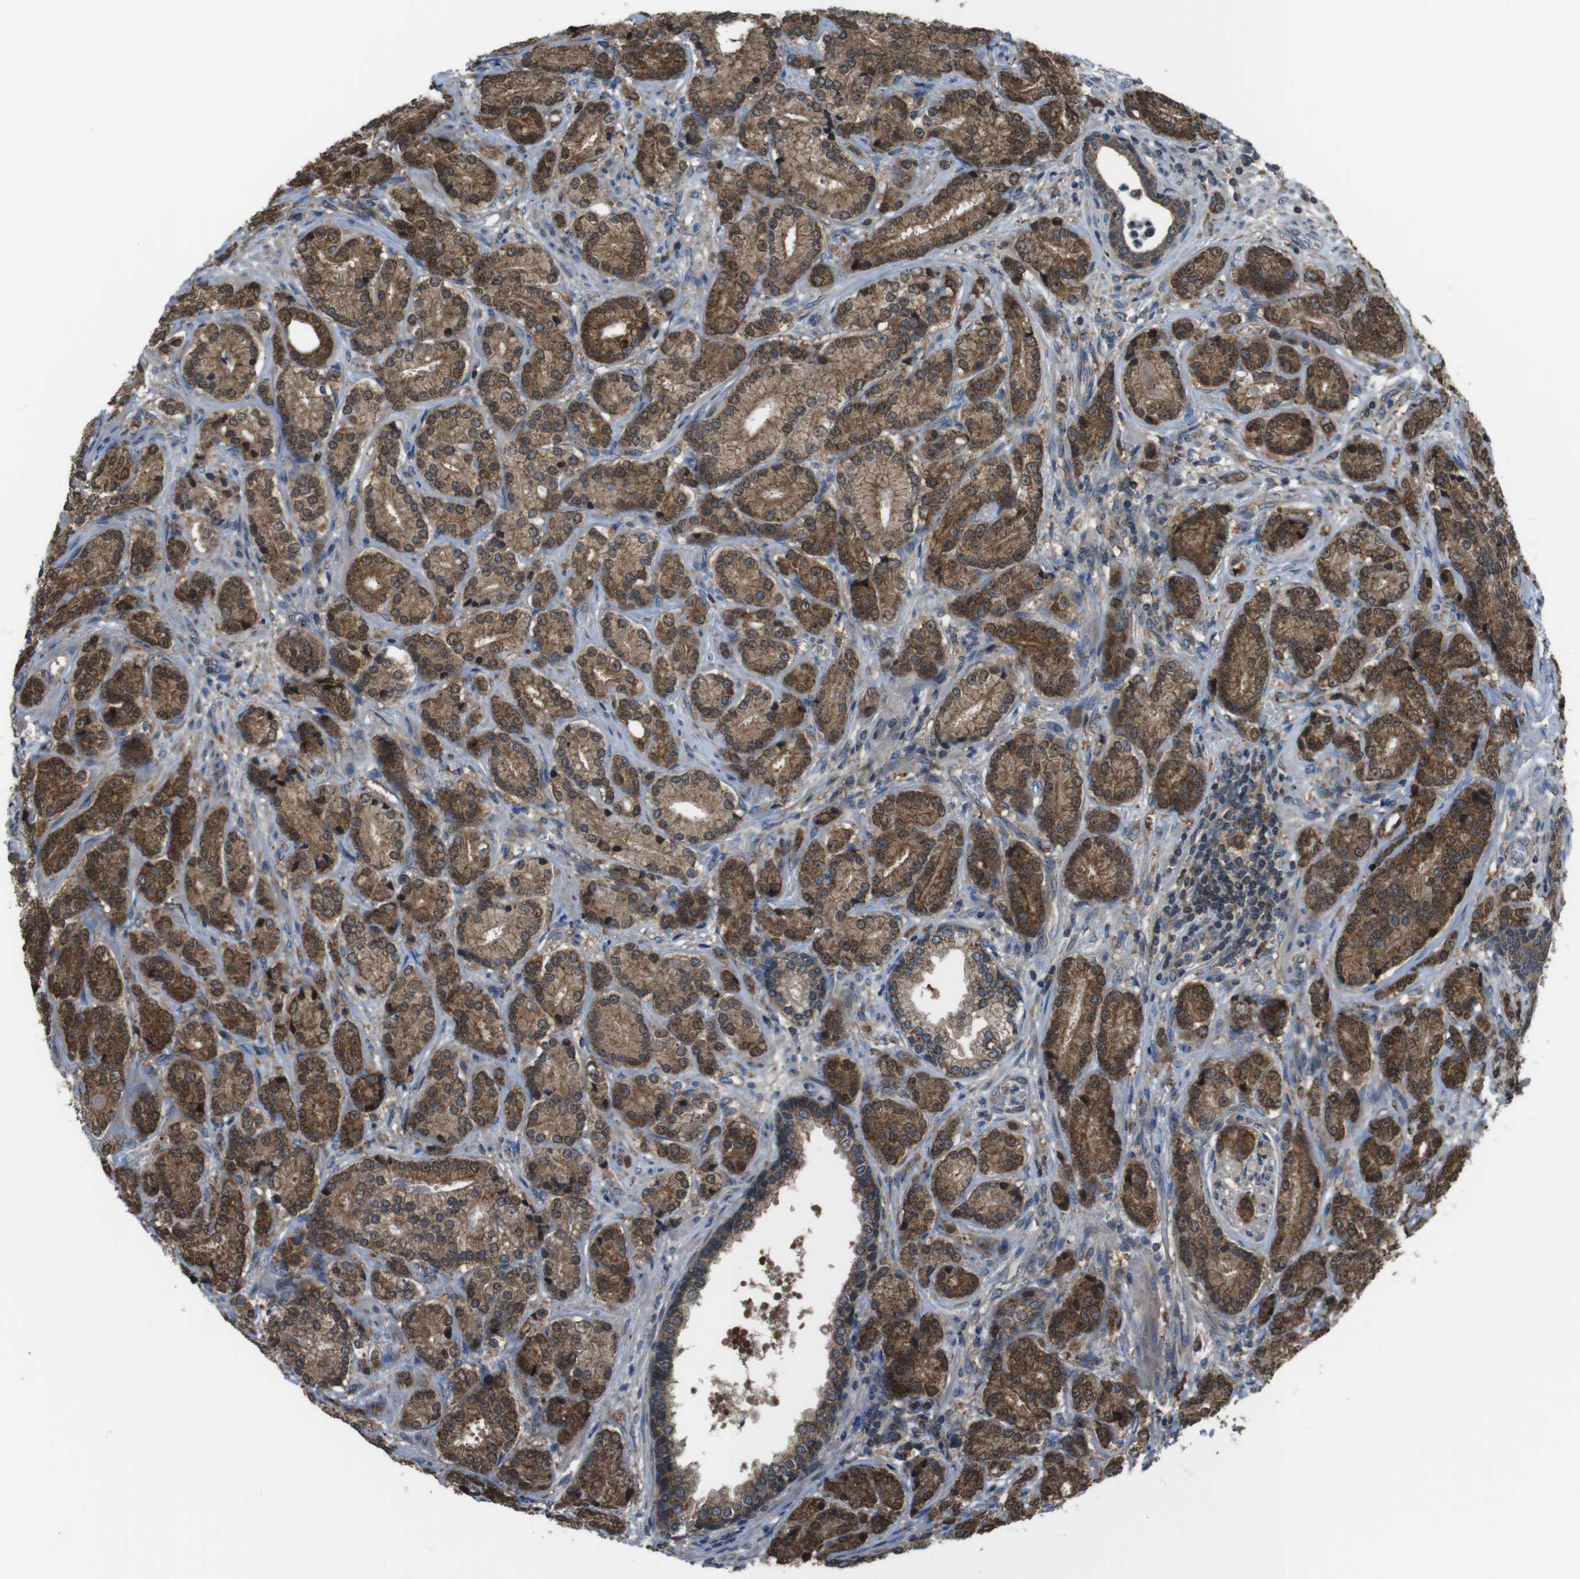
{"staining": {"intensity": "moderate", "quantity": ">75%", "location": "cytoplasmic/membranous,nuclear"}, "tissue": "prostate cancer", "cell_type": "Tumor cells", "image_type": "cancer", "snomed": [{"axis": "morphology", "description": "Adenocarcinoma, High grade"}, {"axis": "topography", "description": "Prostate"}], "caption": "Prostate cancer (adenocarcinoma (high-grade)) stained for a protein displays moderate cytoplasmic/membranous and nuclear positivity in tumor cells.", "gene": "SSR3", "patient": {"sex": "male", "age": 61}}